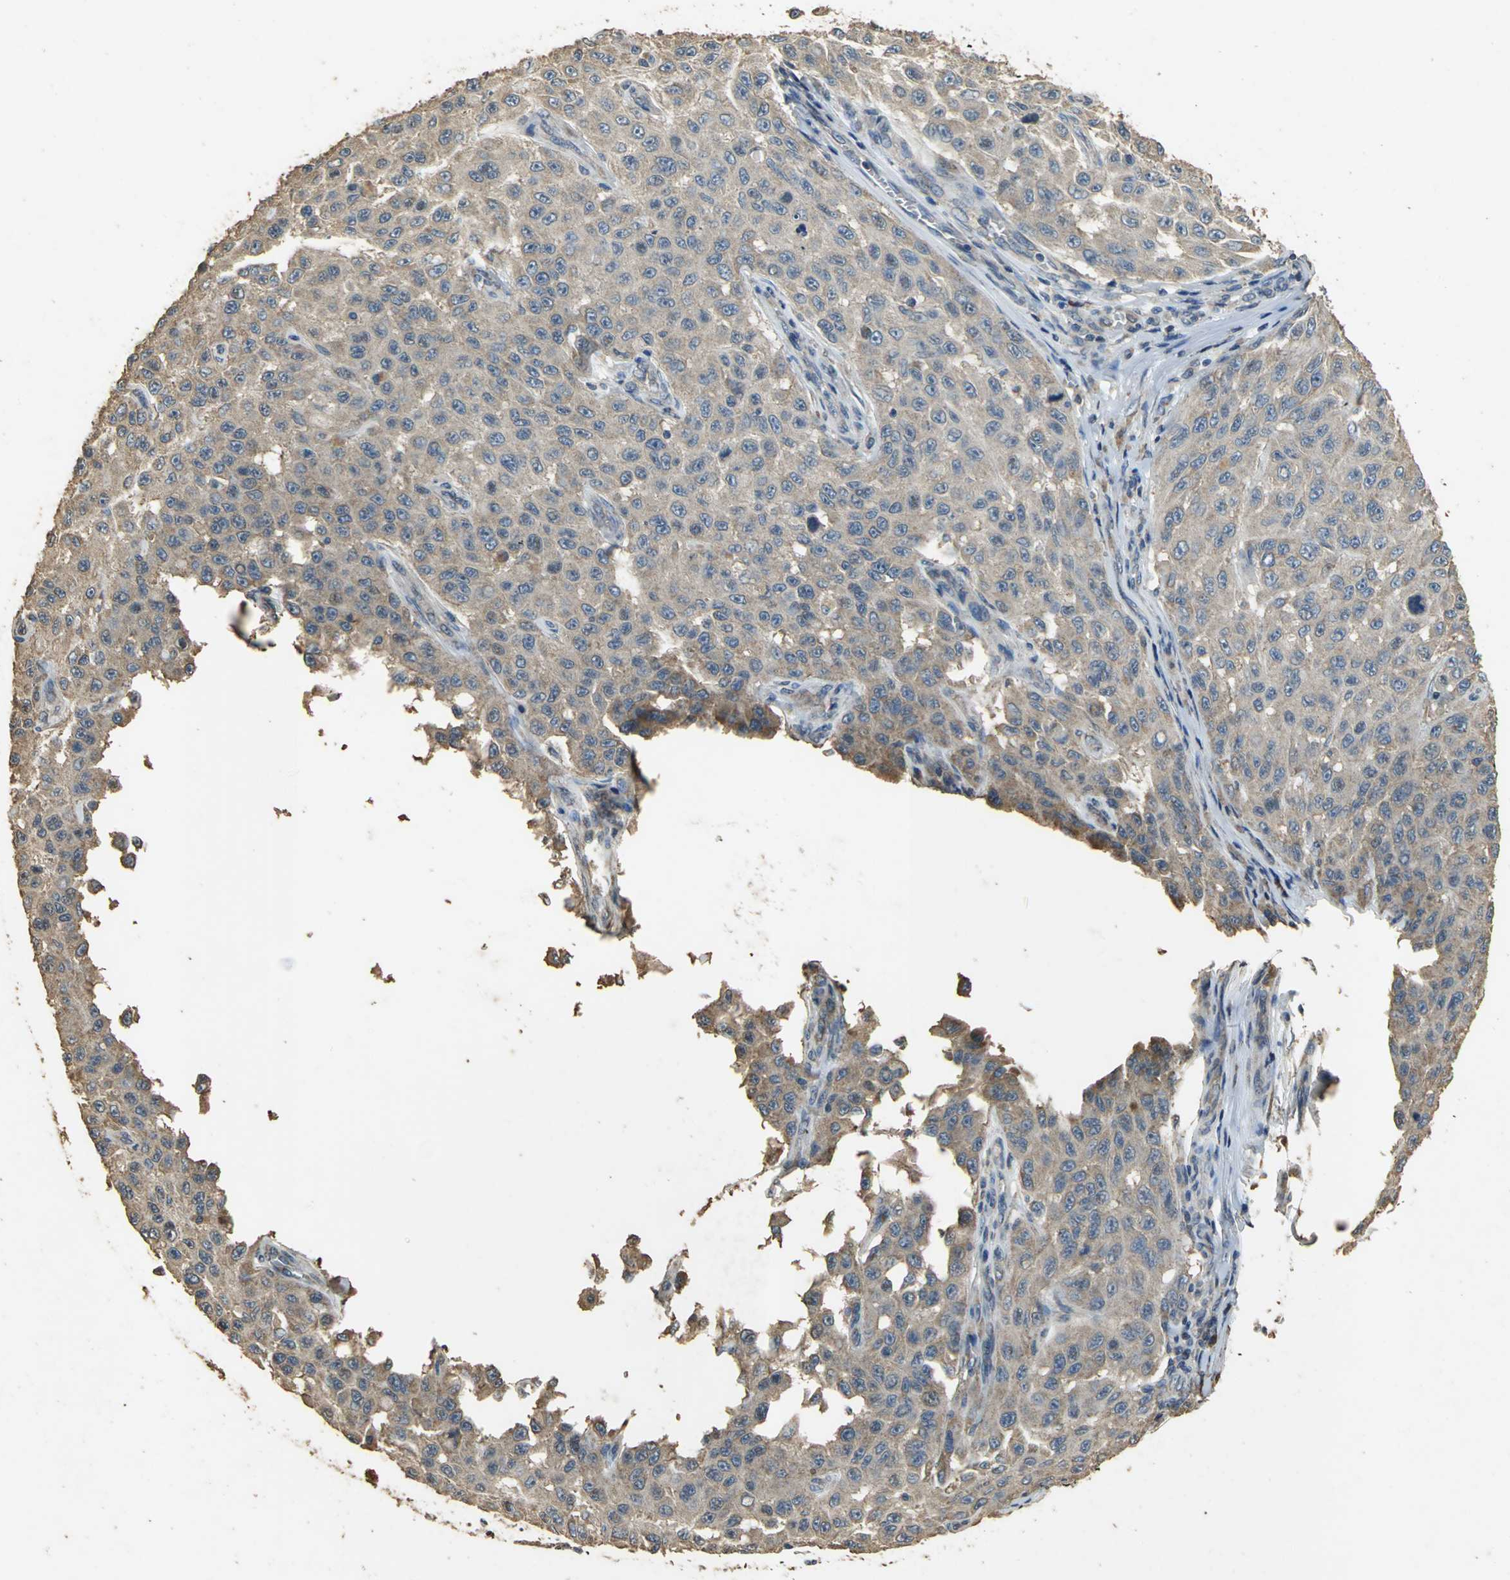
{"staining": {"intensity": "moderate", "quantity": ">75%", "location": "cytoplasmic/membranous"}, "tissue": "melanoma", "cell_type": "Tumor cells", "image_type": "cancer", "snomed": [{"axis": "morphology", "description": "Malignant melanoma, NOS"}, {"axis": "topography", "description": "Skin"}], "caption": "Melanoma stained with DAB (3,3'-diaminobenzidine) IHC reveals medium levels of moderate cytoplasmic/membranous expression in about >75% of tumor cells.", "gene": "ACSL4", "patient": {"sex": "male", "age": 30}}